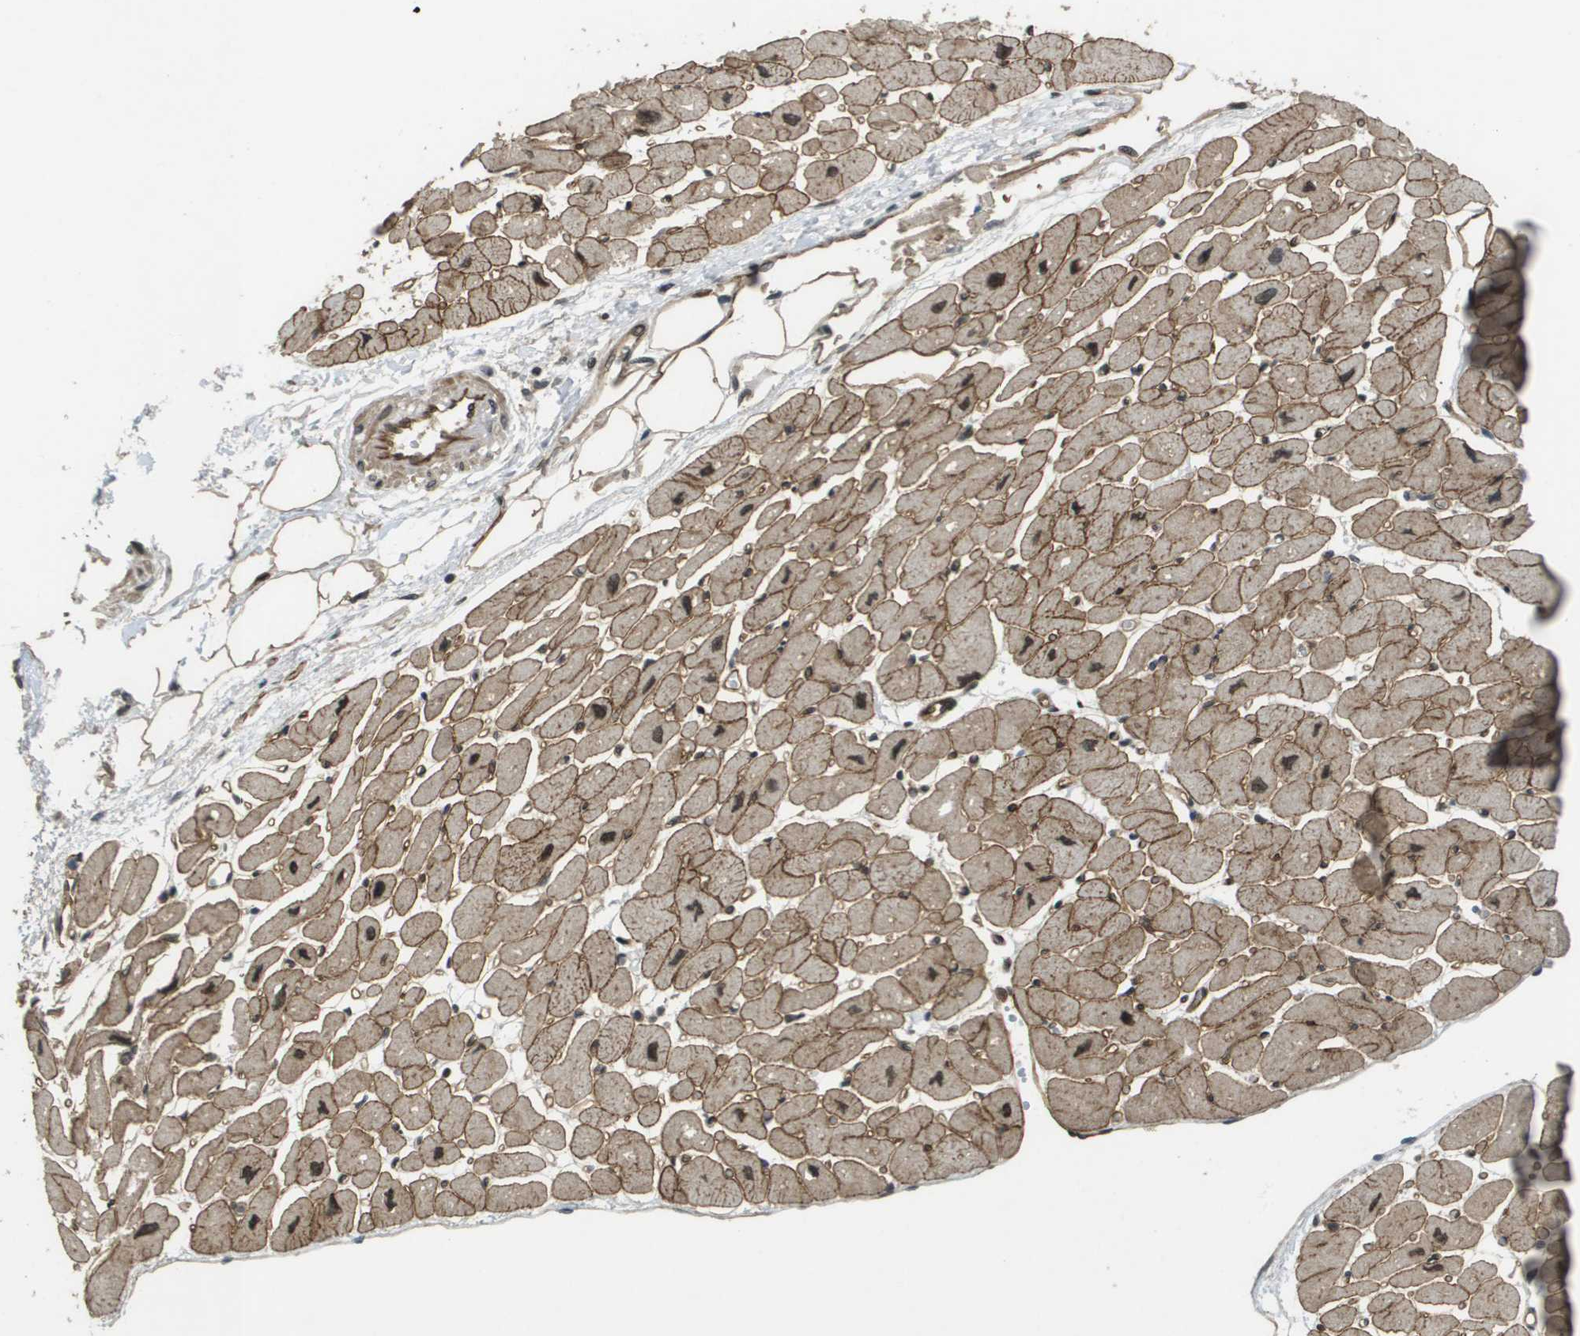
{"staining": {"intensity": "moderate", "quantity": ">75%", "location": "cytoplasmic/membranous,nuclear"}, "tissue": "heart muscle", "cell_type": "Cardiomyocytes", "image_type": "normal", "snomed": [{"axis": "morphology", "description": "Normal tissue, NOS"}, {"axis": "topography", "description": "Heart"}], "caption": "About >75% of cardiomyocytes in benign heart muscle reveal moderate cytoplasmic/membranous,nuclear protein positivity as visualized by brown immunohistochemical staining.", "gene": "KAT5", "patient": {"sex": "female", "age": 54}}